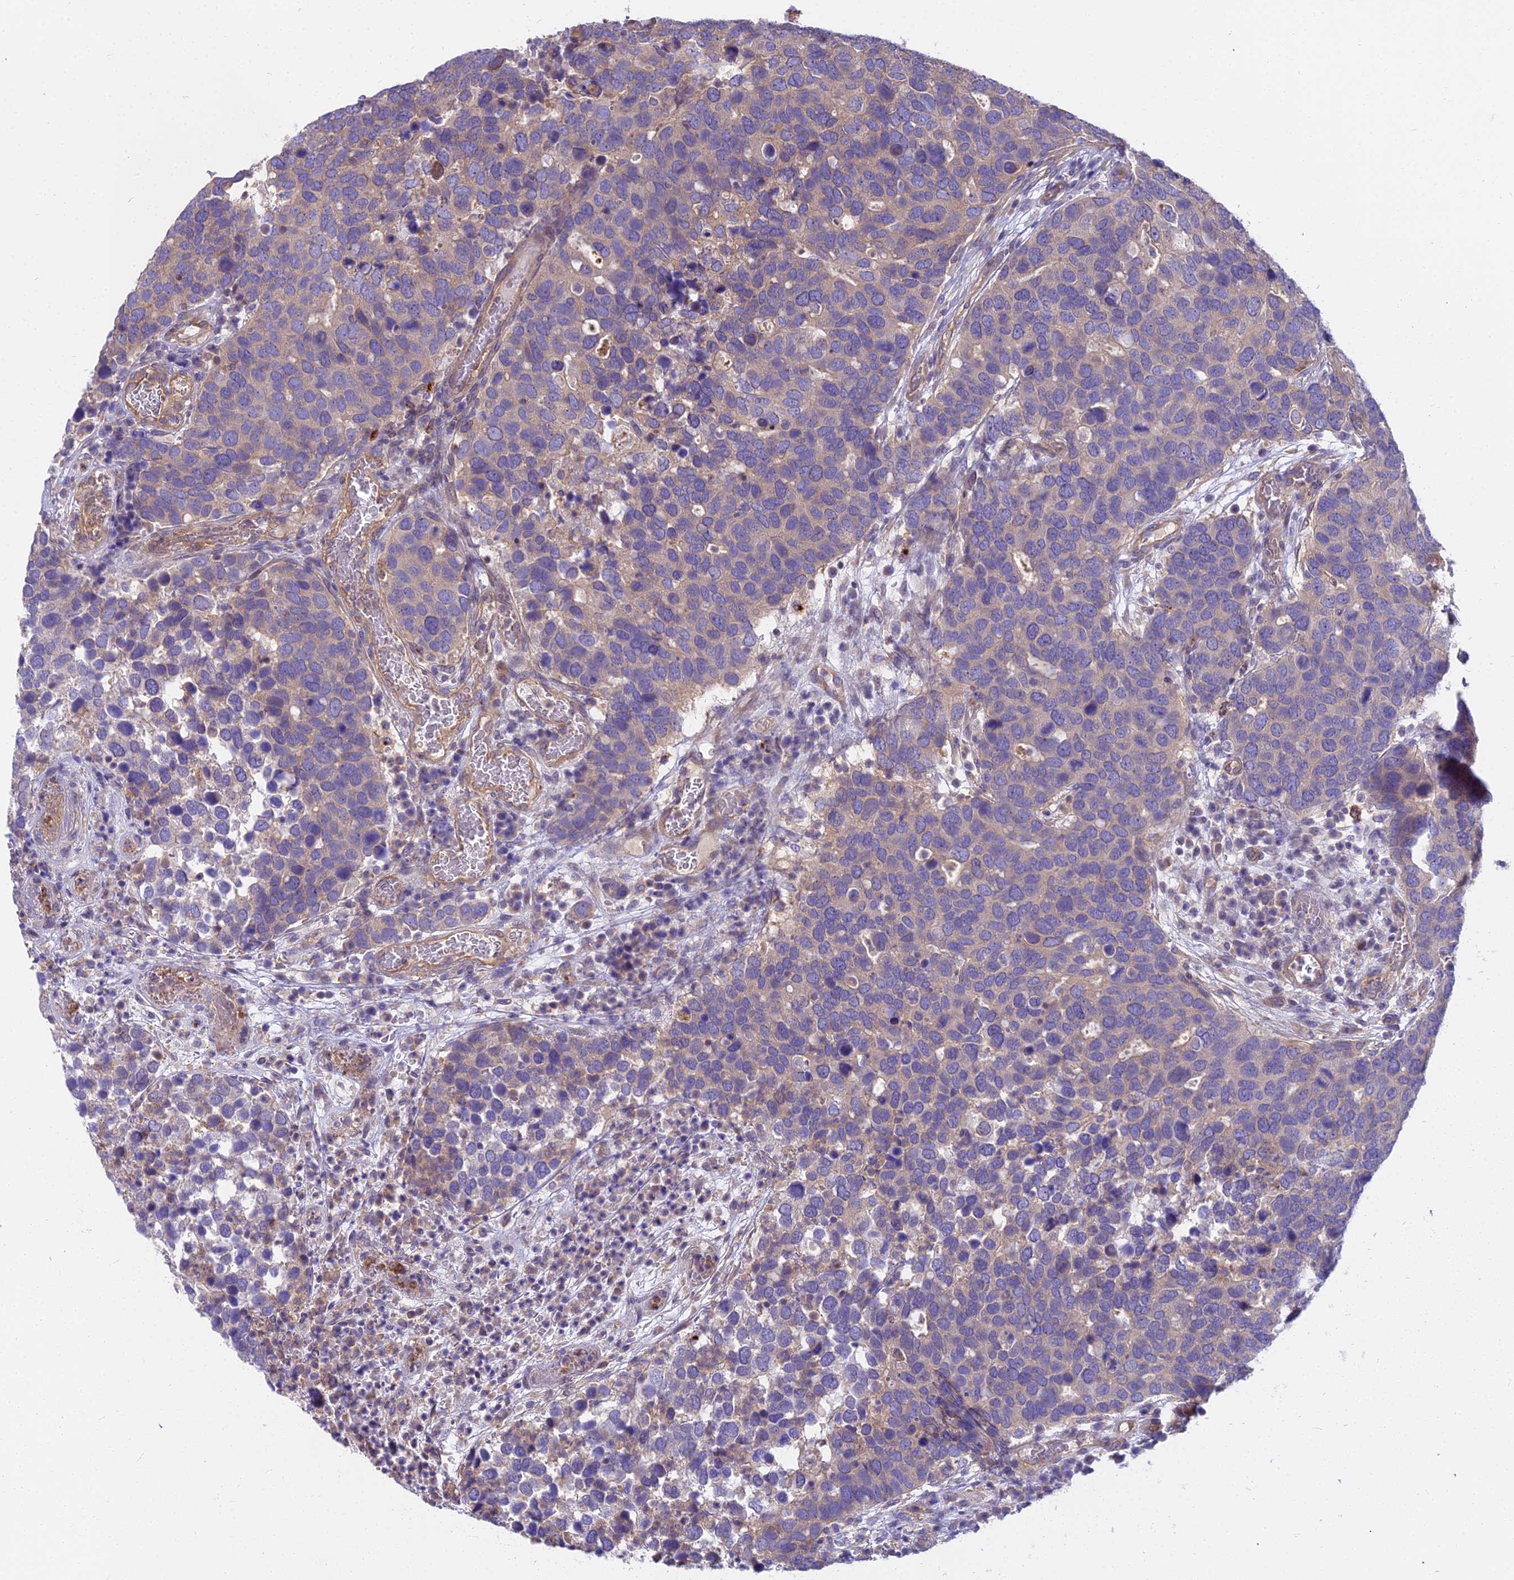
{"staining": {"intensity": "weak", "quantity": "25%-75%", "location": "cytoplasmic/membranous"}, "tissue": "breast cancer", "cell_type": "Tumor cells", "image_type": "cancer", "snomed": [{"axis": "morphology", "description": "Duct carcinoma"}, {"axis": "topography", "description": "Breast"}], "caption": "Protein staining by IHC demonstrates weak cytoplasmic/membranous positivity in approximately 25%-75% of tumor cells in infiltrating ductal carcinoma (breast).", "gene": "HLA-DOA", "patient": {"sex": "female", "age": 83}}